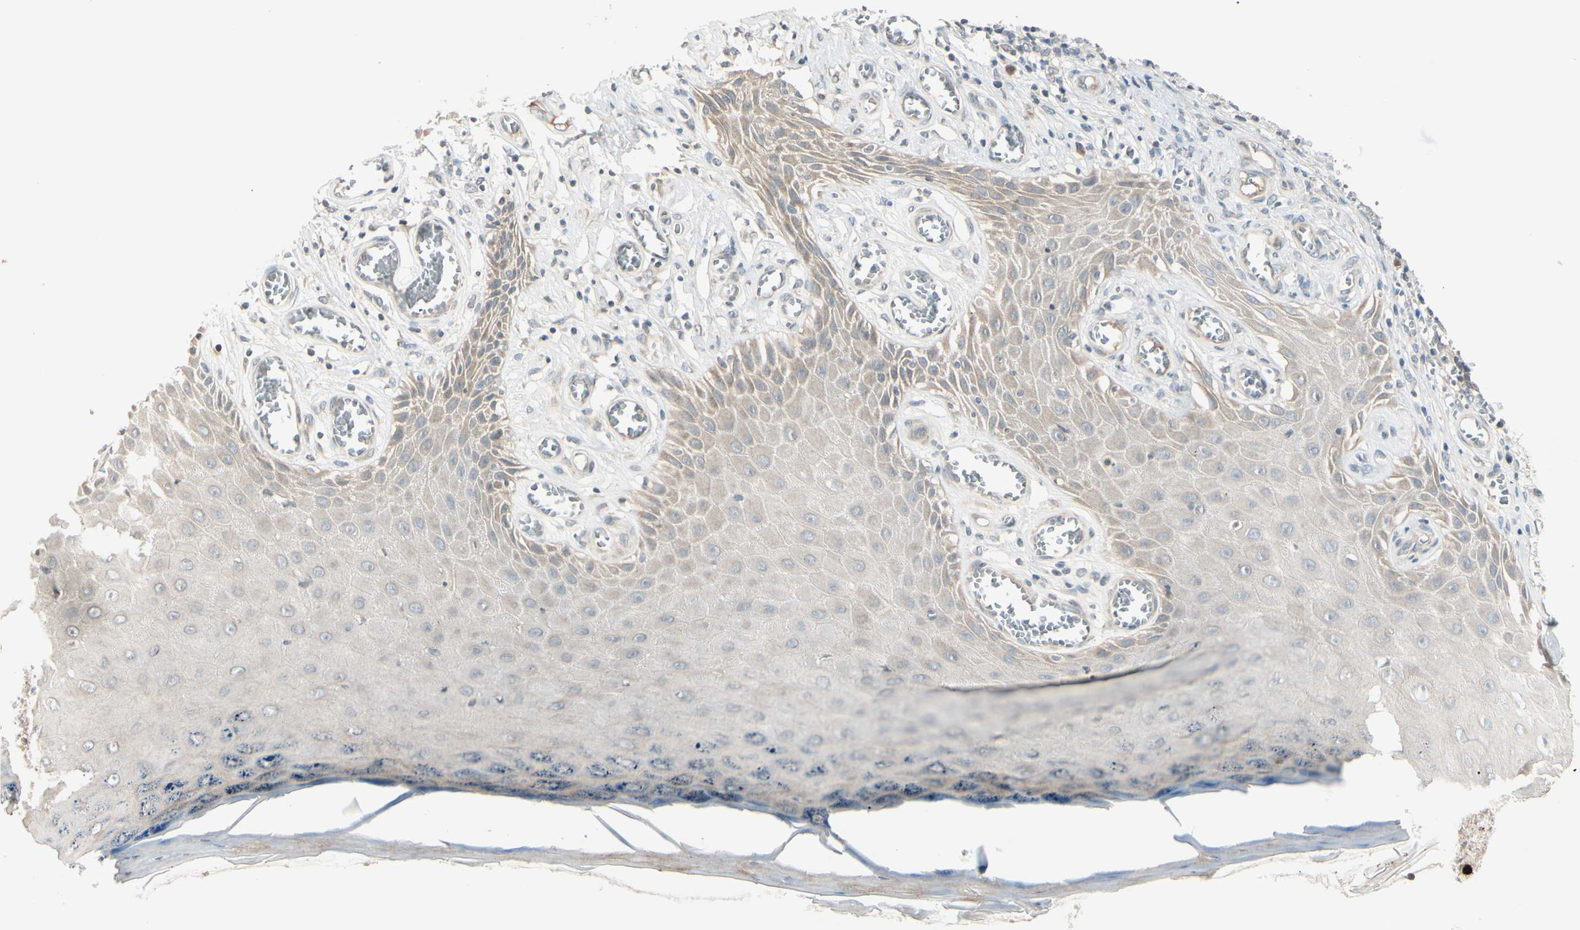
{"staining": {"intensity": "weak", "quantity": ">75%", "location": "cytoplasmic/membranous"}, "tissue": "skin cancer", "cell_type": "Tumor cells", "image_type": "cancer", "snomed": [{"axis": "morphology", "description": "Squamous cell carcinoma, NOS"}, {"axis": "topography", "description": "Skin"}], "caption": "Immunohistochemical staining of skin cancer (squamous cell carcinoma) shows low levels of weak cytoplasmic/membranous expression in about >75% of tumor cells.", "gene": "FGF10", "patient": {"sex": "female", "age": 73}}